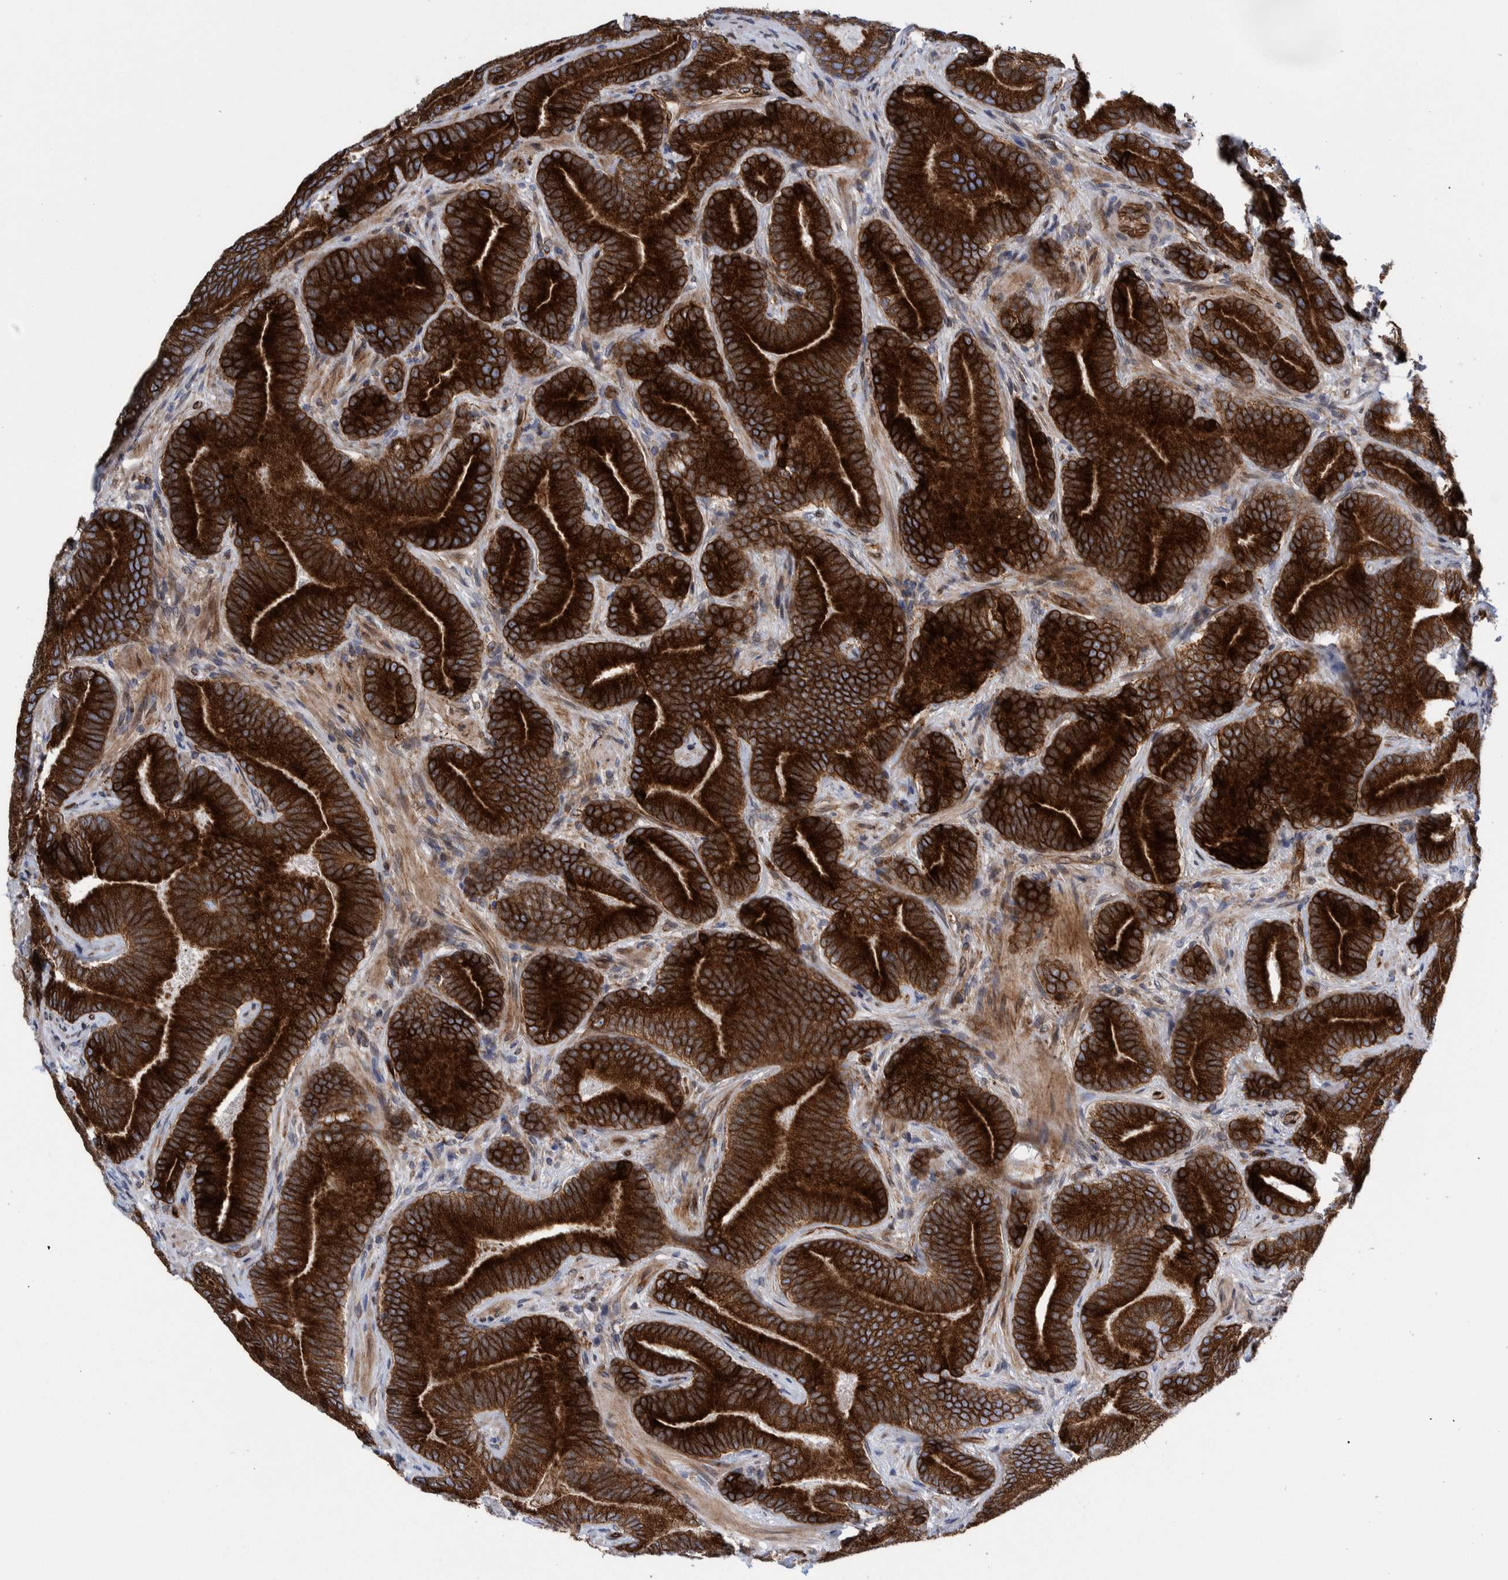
{"staining": {"intensity": "strong", "quantity": ">75%", "location": "cytoplasmic/membranous"}, "tissue": "prostate cancer", "cell_type": "Tumor cells", "image_type": "cancer", "snomed": [{"axis": "morphology", "description": "Adenocarcinoma, High grade"}, {"axis": "topography", "description": "Prostate"}], "caption": "Strong cytoplasmic/membranous staining for a protein is seen in about >75% of tumor cells of prostate cancer using immunohistochemistry (IHC).", "gene": "THEM6", "patient": {"sex": "male", "age": 55}}